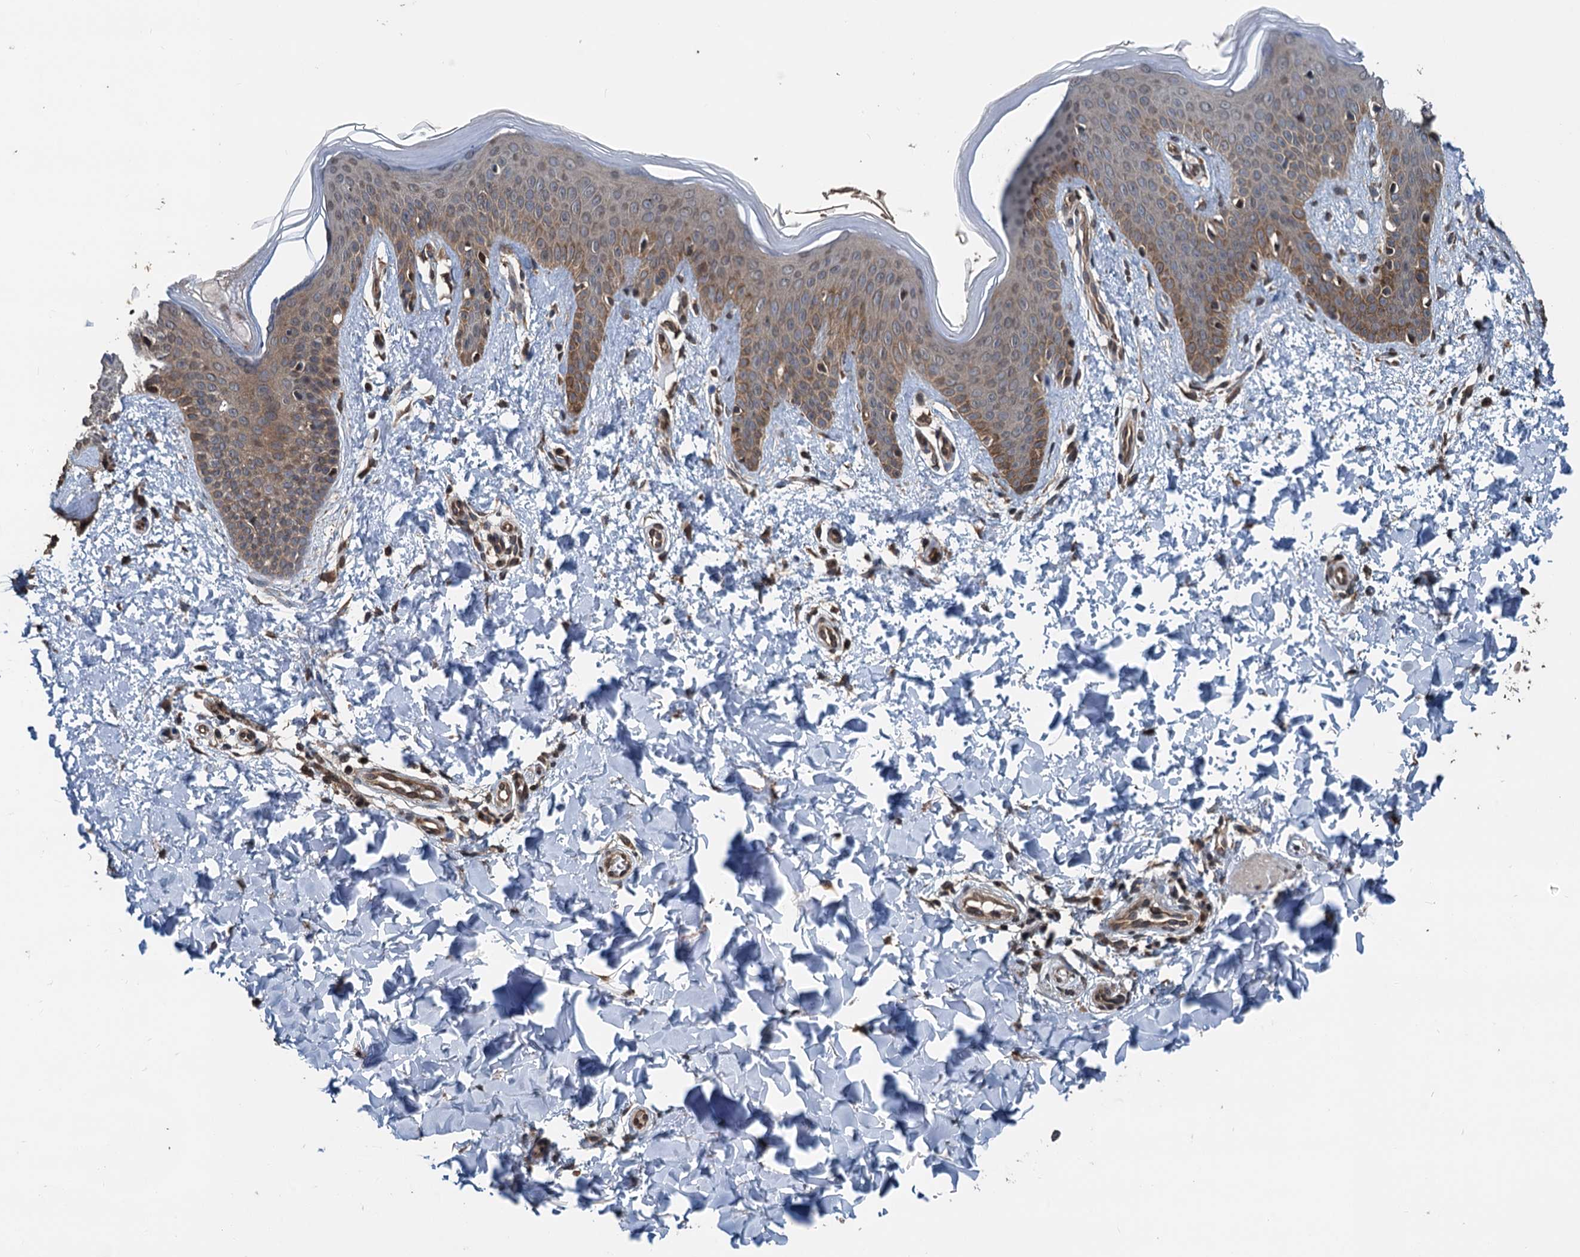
{"staining": {"intensity": "strong", "quantity": ">75%", "location": "cytoplasmic/membranous,nuclear"}, "tissue": "skin", "cell_type": "Fibroblasts", "image_type": "normal", "snomed": [{"axis": "morphology", "description": "Normal tissue, NOS"}, {"axis": "topography", "description": "Skin"}], "caption": "Brown immunohistochemical staining in unremarkable skin exhibits strong cytoplasmic/membranous,nuclear staining in approximately >75% of fibroblasts.", "gene": "N4BP2L2", "patient": {"sex": "male", "age": 36}}